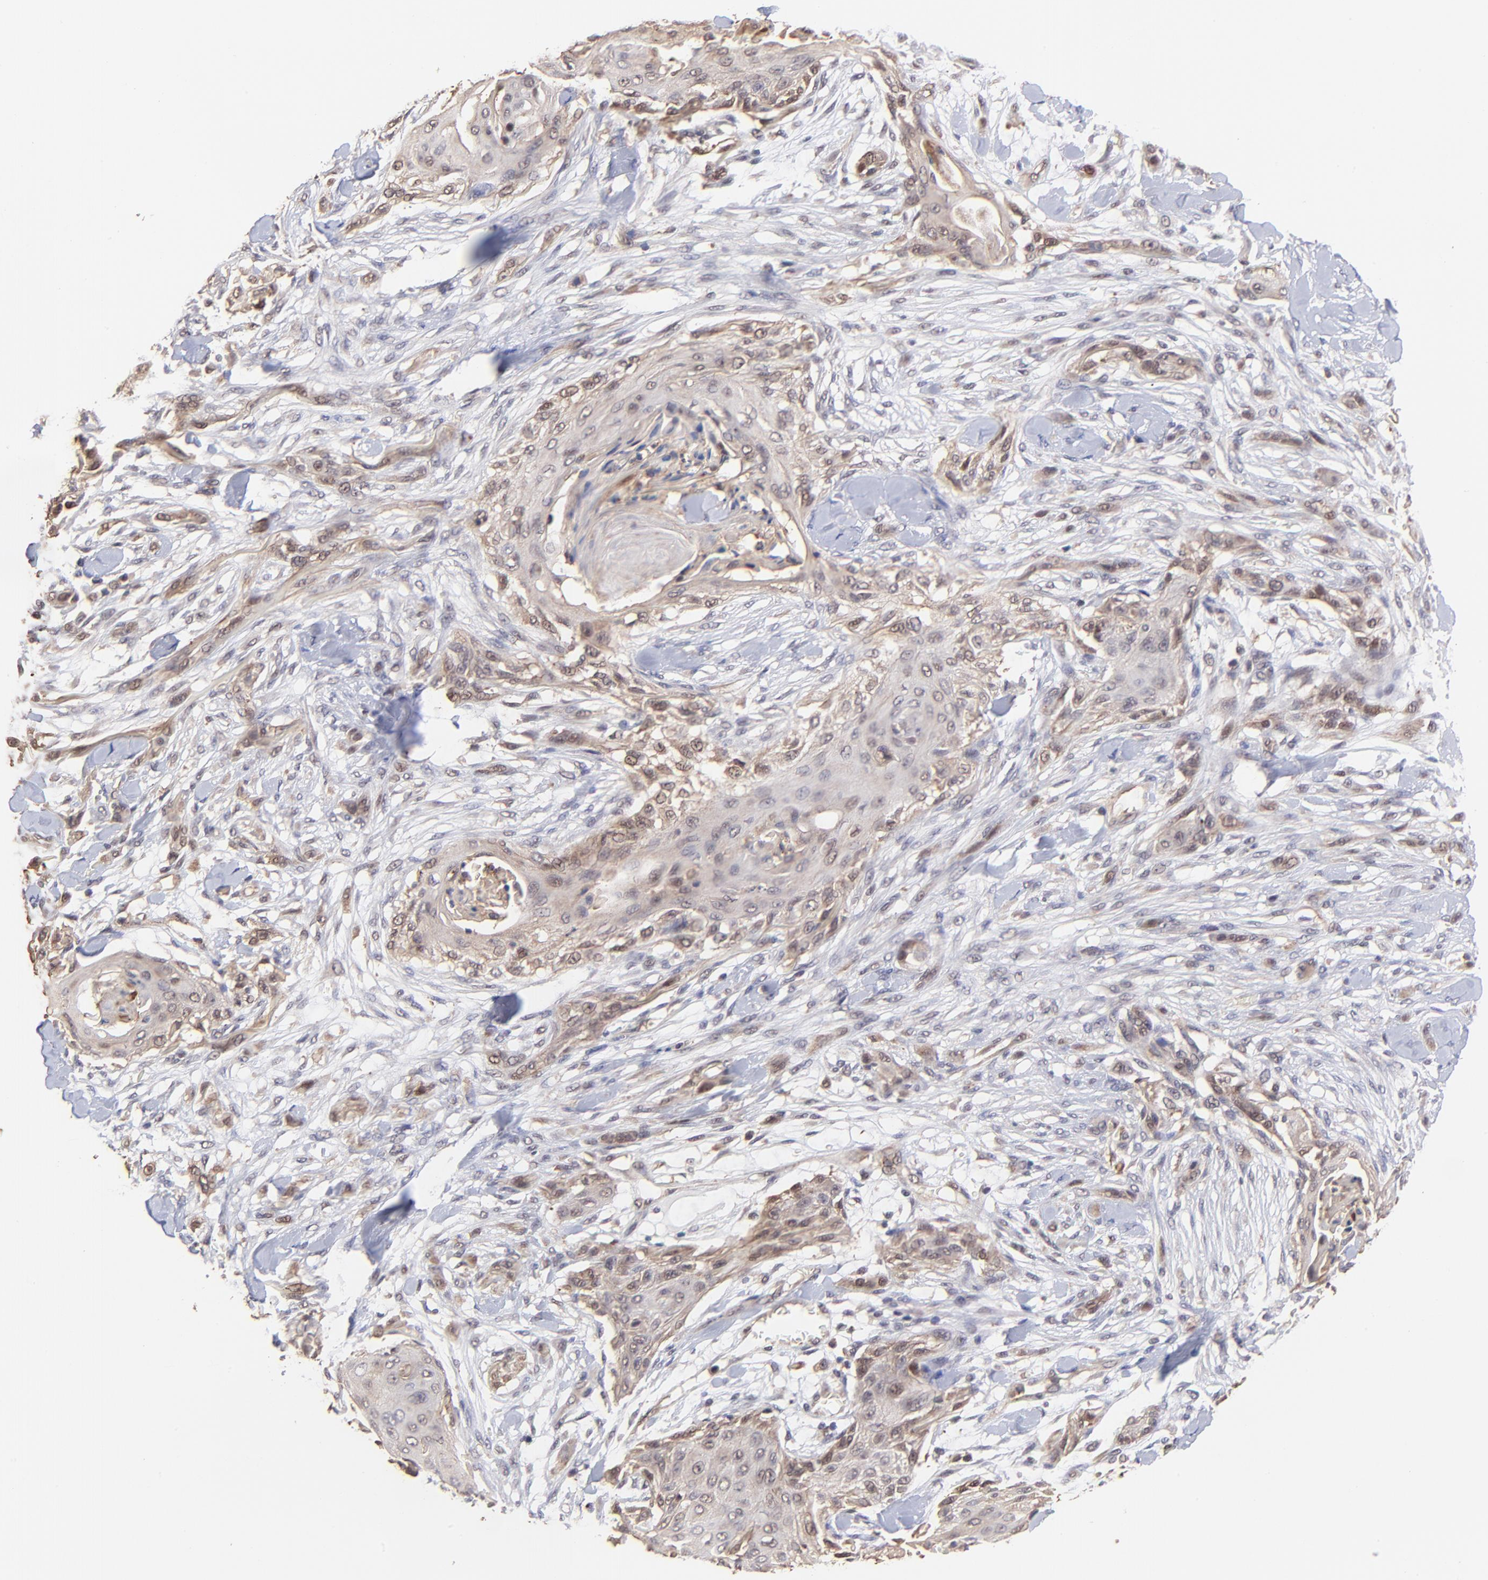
{"staining": {"intensity": "moderate", "quantity": ">75%", "location": "cytoplasmic/membranous,nuclear"}, "tissue": "skin cancer", "cell_type": "Tumor cells", "image_type": "cancer", "snomed": [{"axis": "morphology", "description": "Squamous cell carcinoma, NOS"}, {"axis": "topography", "description": "Skin"}], "caption": "An image showing moderate cytoplasmic/membranous and nuclear staining in approximately >75% of tumor cells in squamous cell carcinoma (skin), as visualized by brown immunohistochemical staining.", "gene": "PSMA6", "patient": {"sex": "female", "age": 59}}